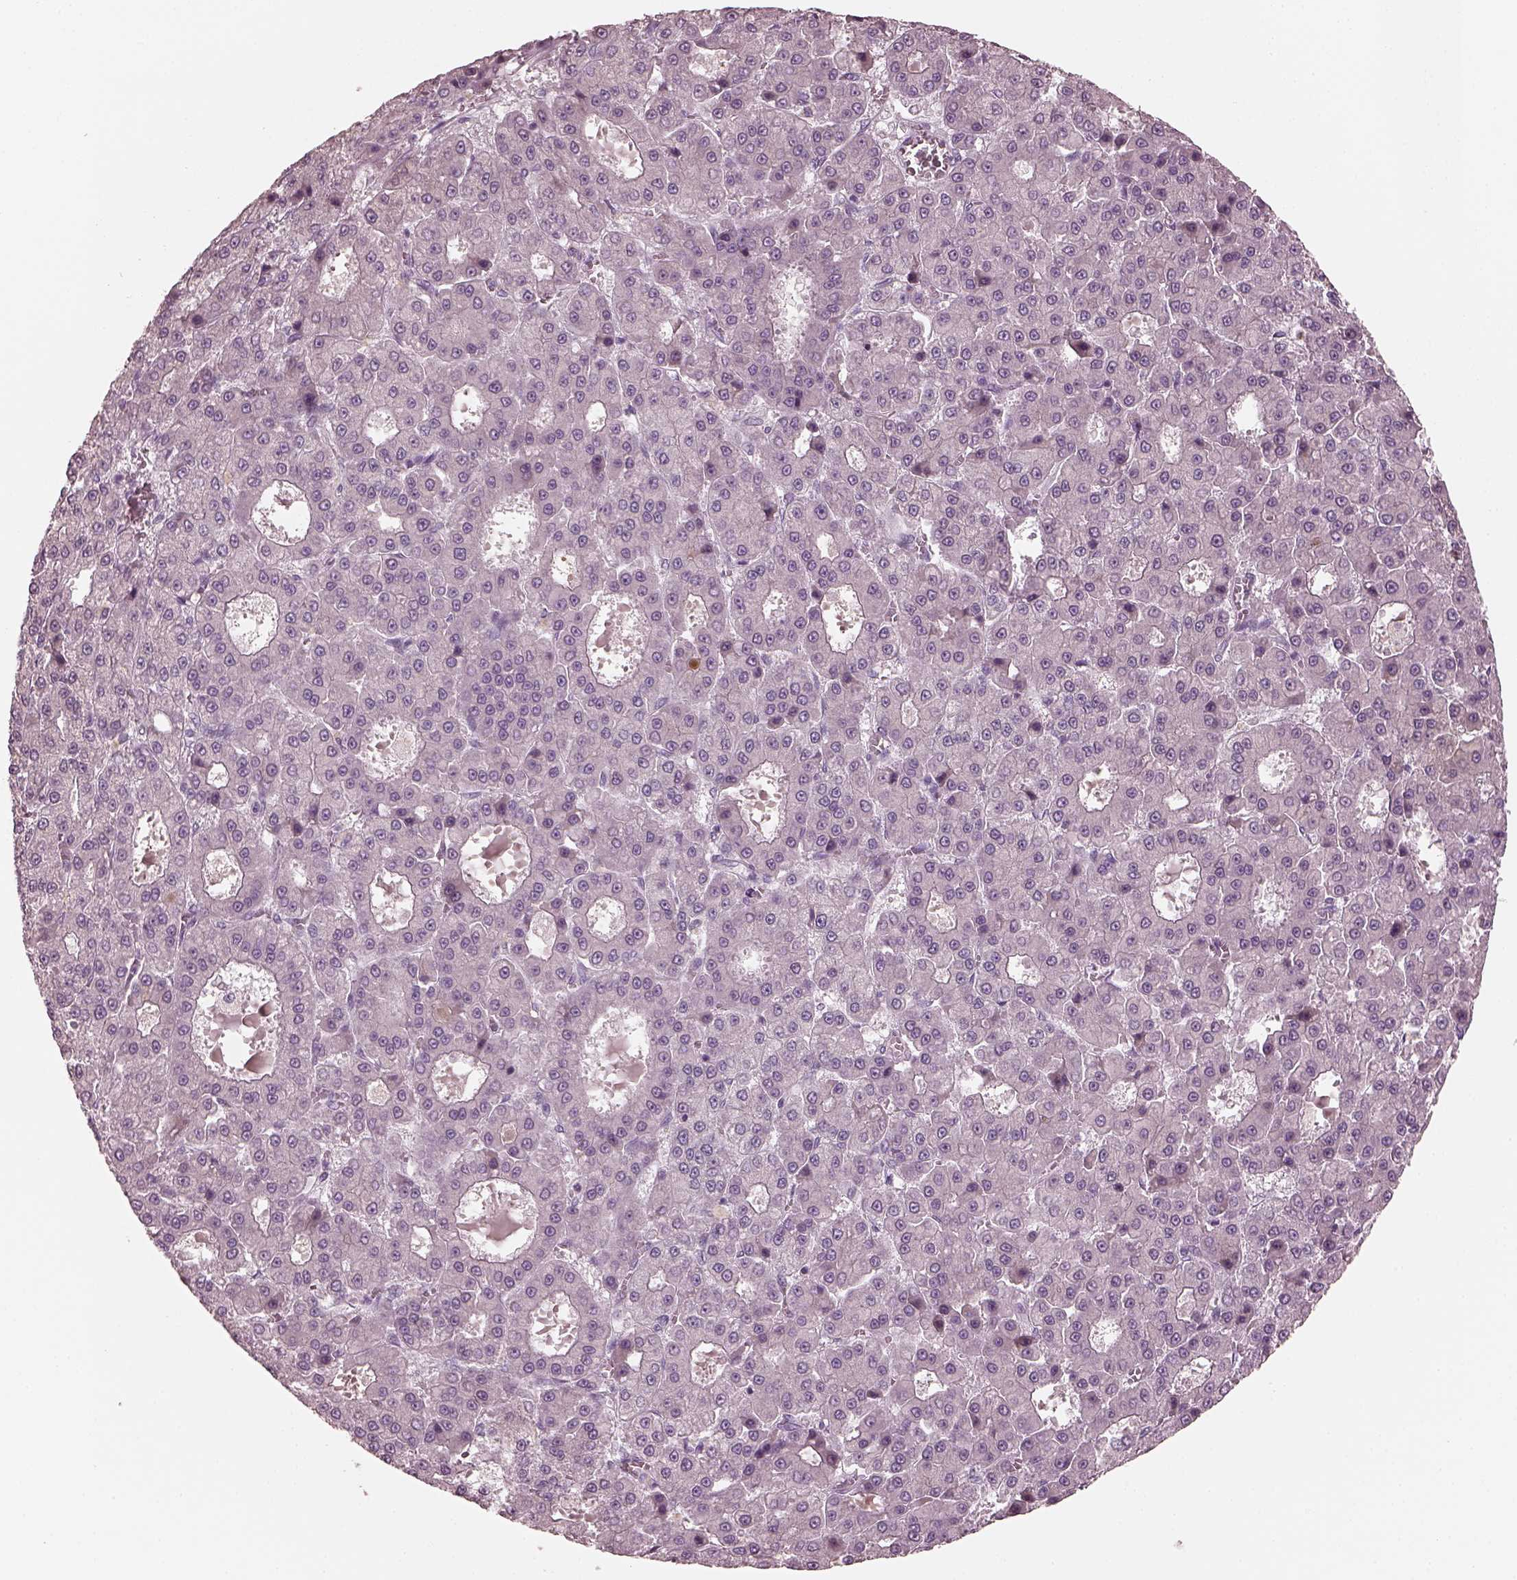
{"staining": {"intensity": "negative", "quantity": "none", "location": "none"}, "tissue": "liver cancer", "cell_type": "Tumor cells", "image_type": "cancer", "snomed": [{"axis": "morphology", "description": "Carcinoma, Hepatocellular, NOS"}, {"axis": "topography", "description": "Liver"}], "caption": "Immunohistochemical staining of hepatocellular carcinoma (liver) reveals no significant staining in tumor cells.", "gene": "OPTC", "patient": {"sex": "male", "age": 70}}